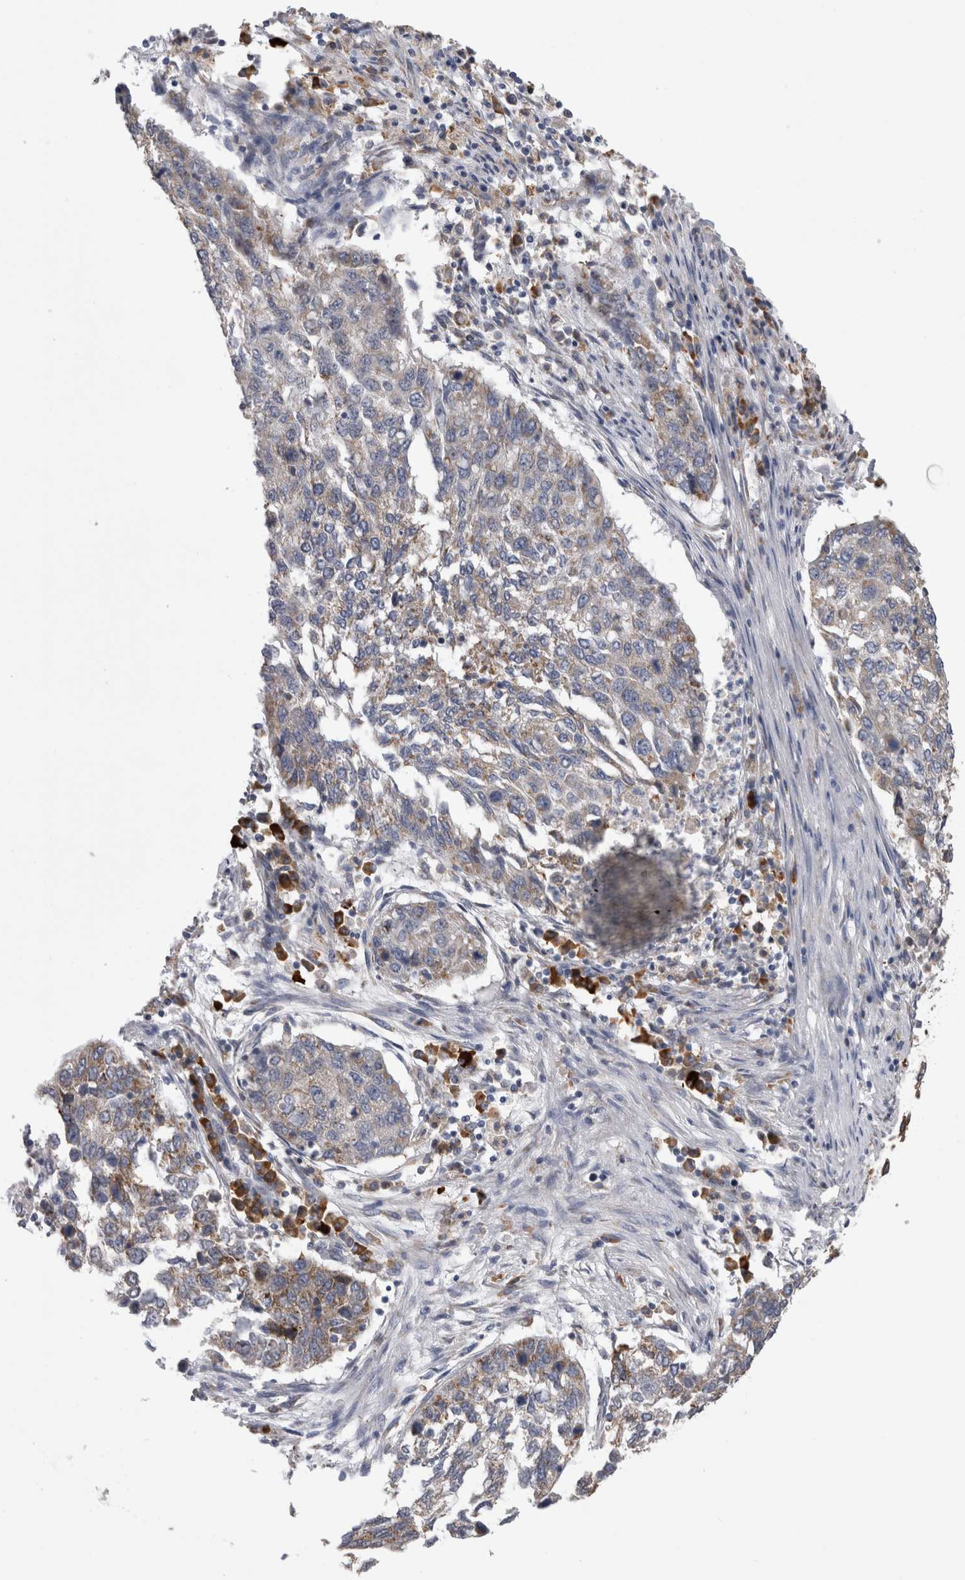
{"staining": {"intensity": "weak", "quantity": ">75%", "location": "cytoplasmic/membranous"}, "tissue": "lung cancer", "cell_type": "Tumor cells", "image_type": "cancer", "snomed": [{"axis": "morphology", "description": "Squamous cell carcinoma, NOS"}, {"axis": "topography", "description": "Lung"}], "caption": "DAB immunohistochemical staining of human lung squamous cell carcinoma reveals weak cytoplasmic/membranous protein positivity in approximately >75% of tumor cells.", "gene": "ZNF341", "patient": {"sex": "female", "age": 63}}